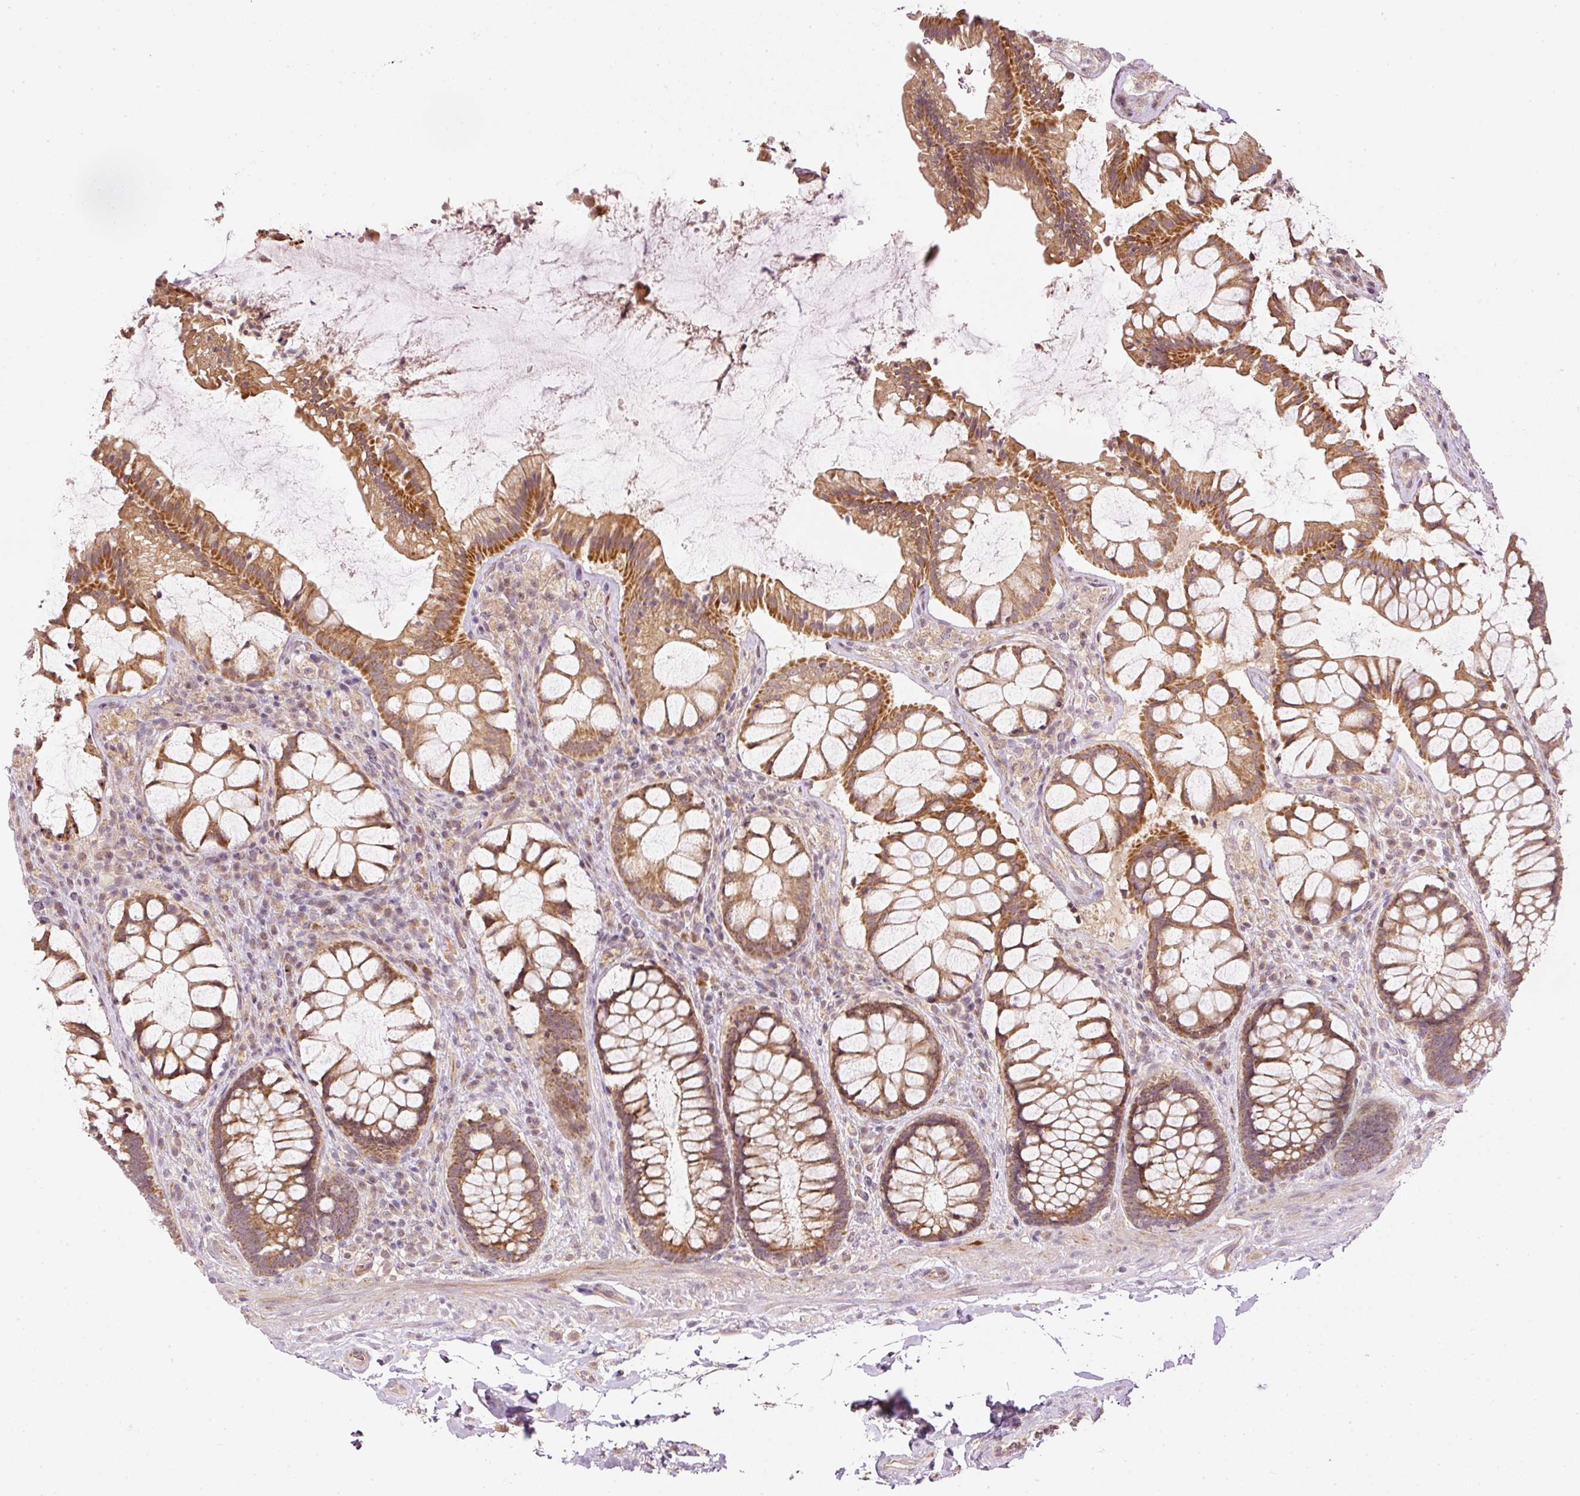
{"staining": {"intensity": "moderate", "quantity": ">75%", "location": "cytoplasmic/membranous"}, "tissue": "rectum", "cell_type": "Glandular cells", "image_type": "normal", "snomed": [{"axis": "morphology", "description": "Normal tissue, NOS"}, {"axis": "topography", "description": "Rectum"}], "caption": "IHC image of normal human rectum stained for a protein (brown), which displays medium levels of moderate cytoplasmic/membranous expression in about >75% of glandular cells.", "gene": "CDC20B", "patient": {"sex": "female", "age": 58}}